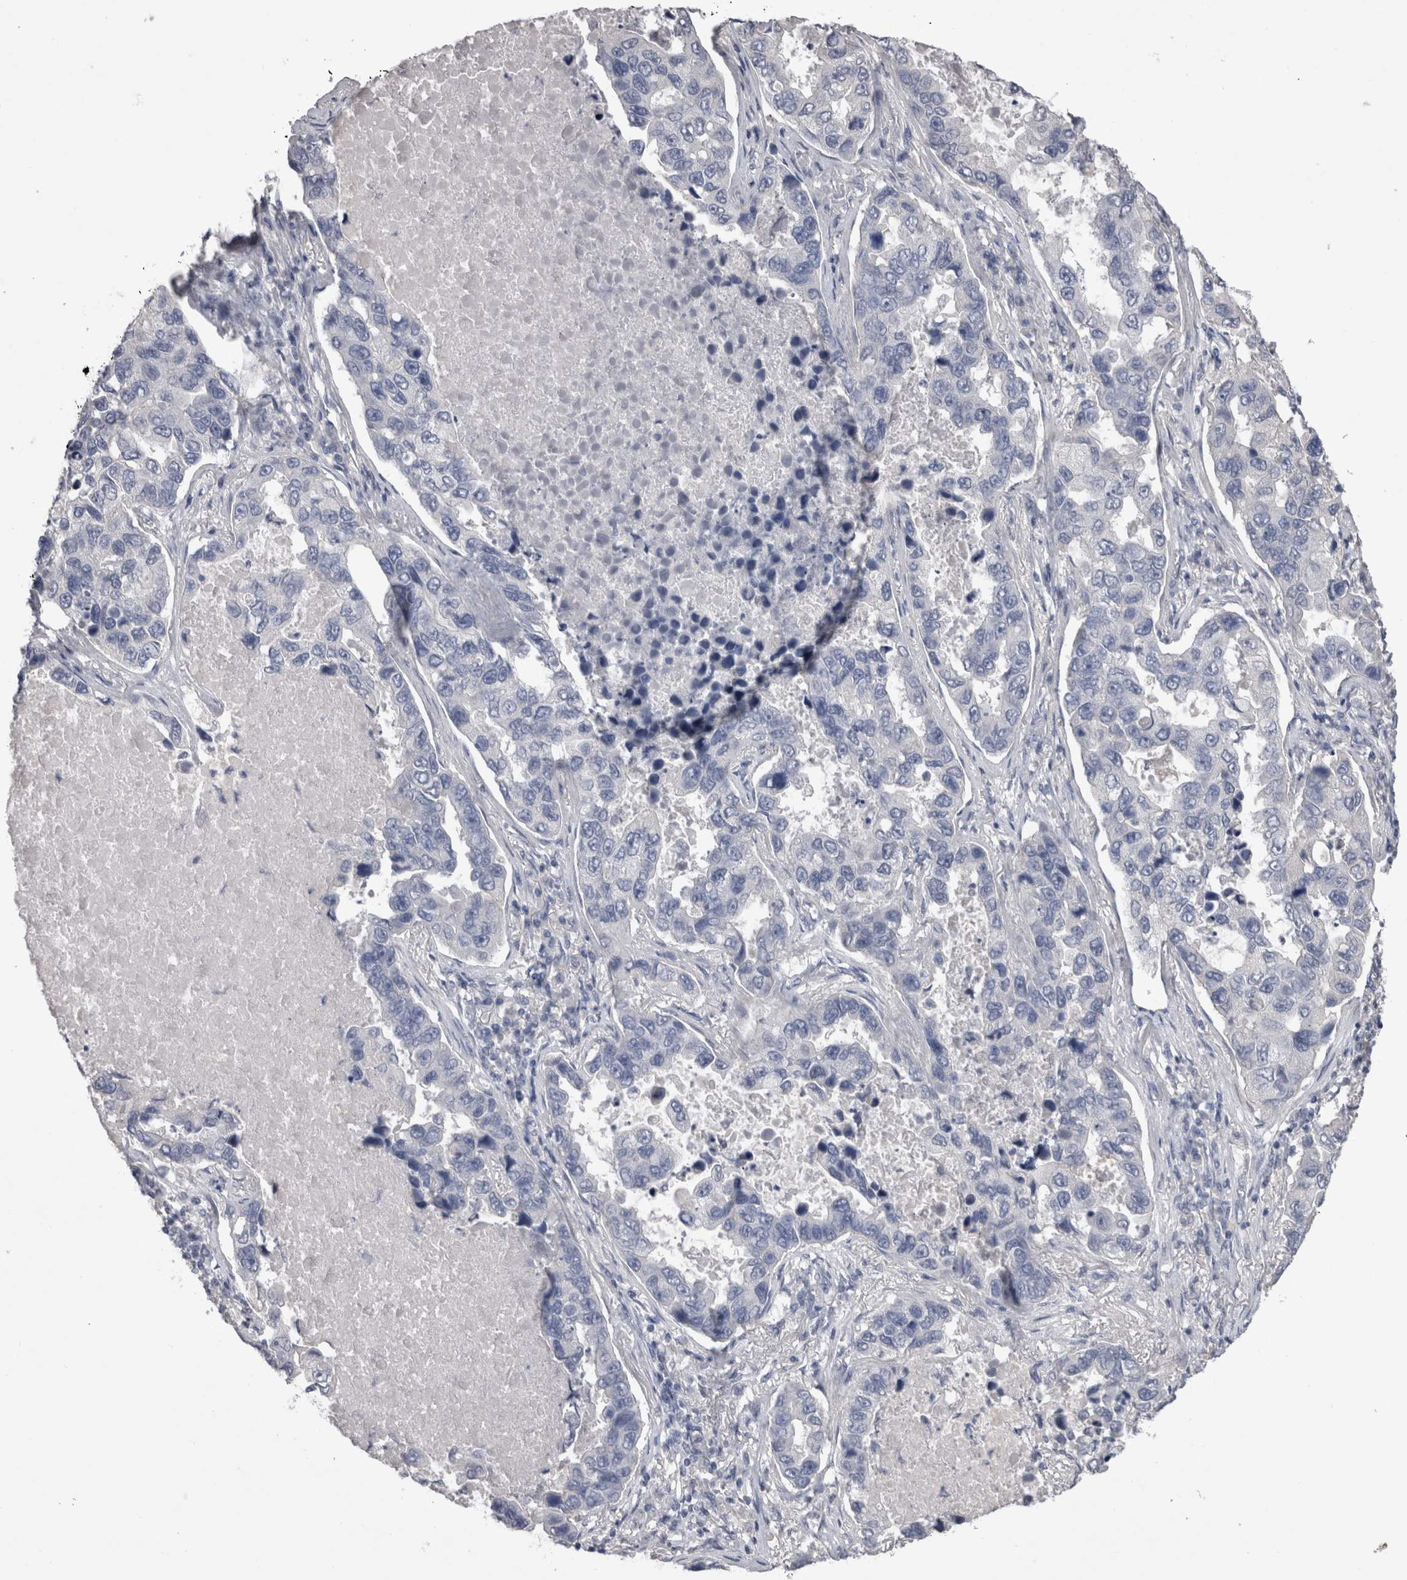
{"staining": {"intensity": "negative", "quantity": "none", "location": "none"}, "tissue": "lung cancer", "cell_type": "Tumor cells", "image_type": "cancer", "snomed": [{"axis": "morphology", "description": "Adenocarcinoma, NOS"}, {"axis": "topography", "description": "Lung"}], "caption": "IHC photomicrograph of human adenocarcinoma (lung) stained for a protein (brown), which exhibits no expression in tumor cells. (Brightfield microscopy of DAB (3,3'-diaminobenzidine) IHC at high magnification).", "gene": "ADAM2", "patient": {"sex": "male", "age": 64}}